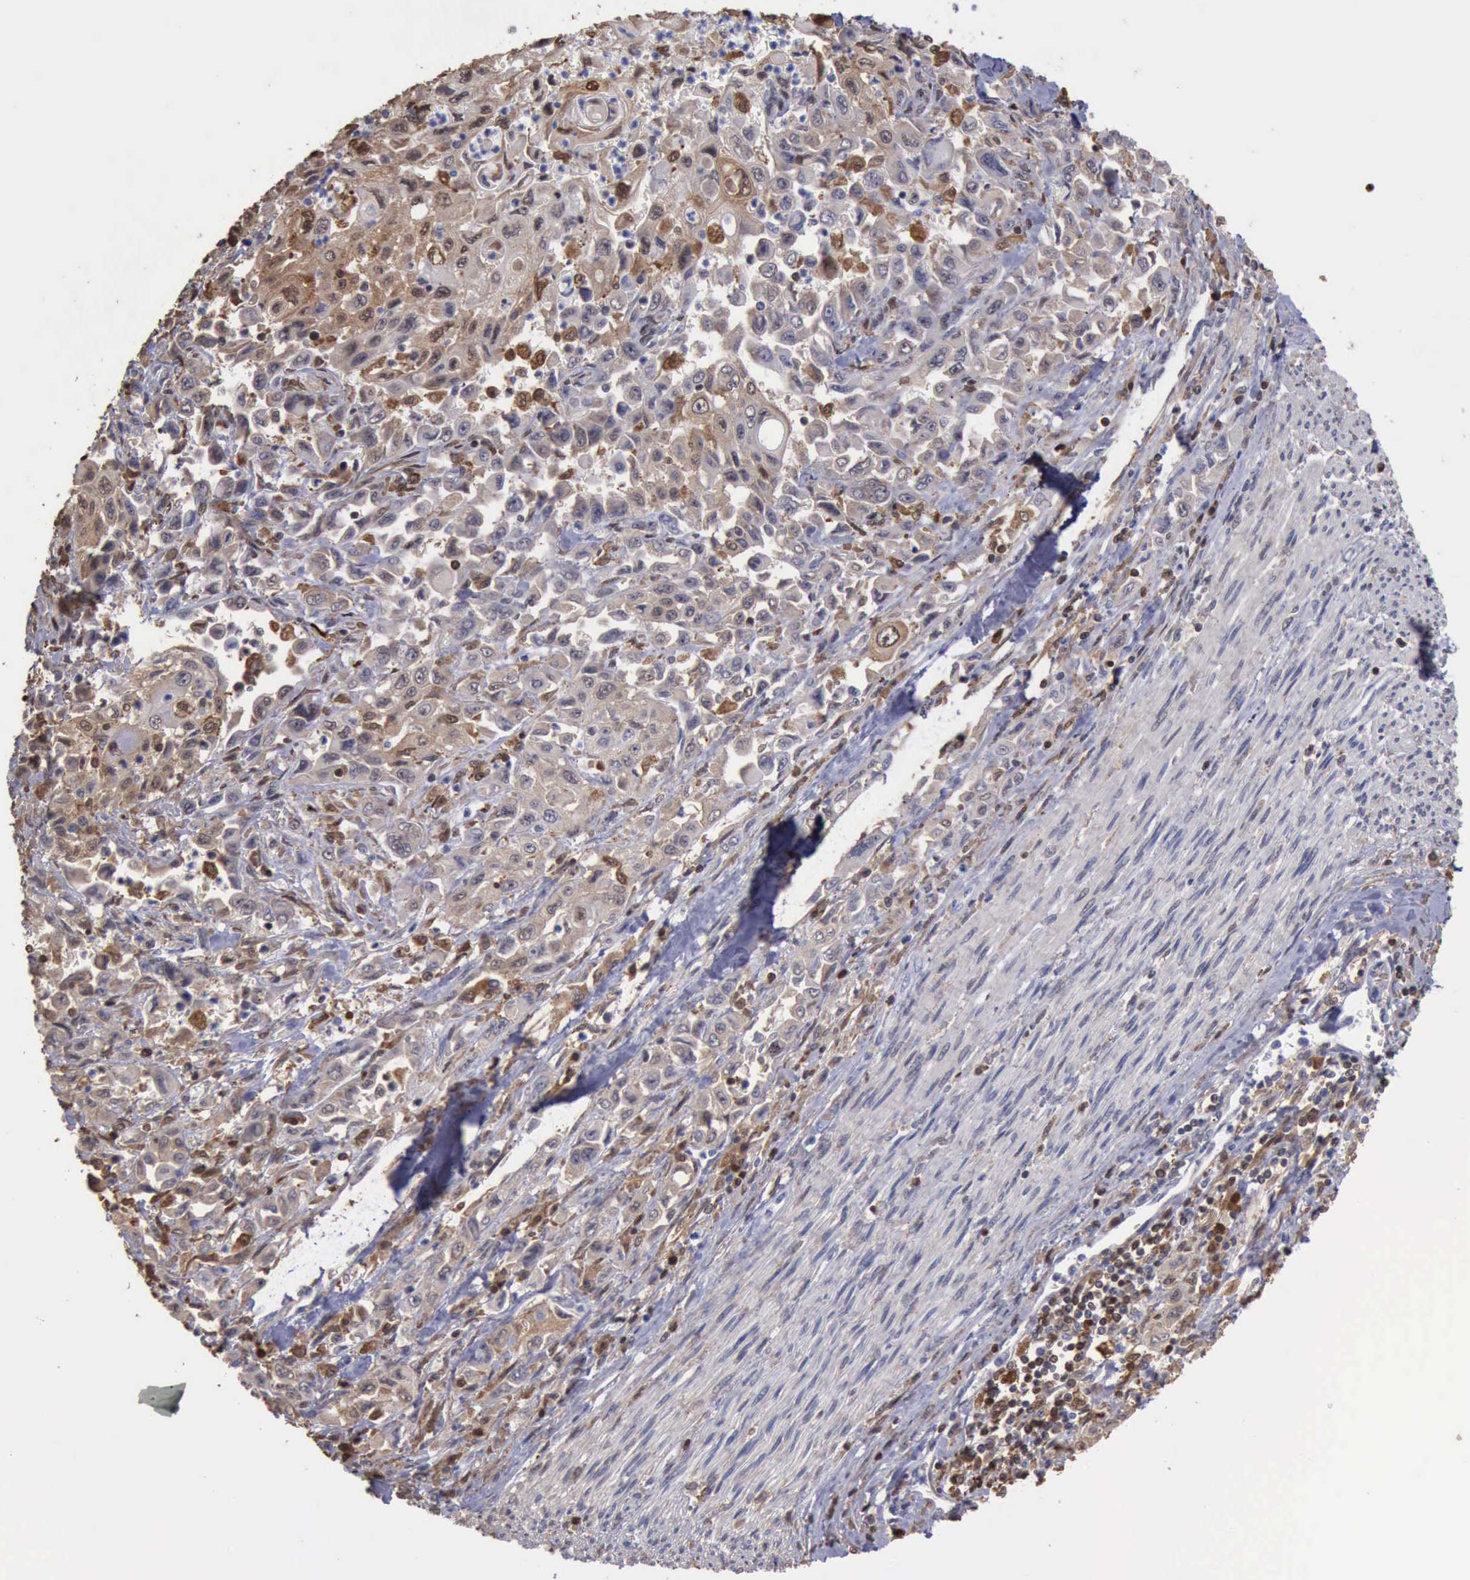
{"staining": {"intensity": "weak", "quantity": "<25%", "location": "cytoplasmic/membranous"}, "tissue": "pancreatic cancer", "cell_type": "Tumor cells", "image_type": "cancer", "snomed": [{"axis": "morphology", "description": "Adenocarcinoma, NOS"}, {"axis": "topography", "description": "Pancreas"}], "caption": "Immunohistochemistry of pancreatic cancer (adenocarcinoma) reveals no expression in tumor cells.", "gene": "STAT1", "patient": {"sex": "male", "age": 70}}